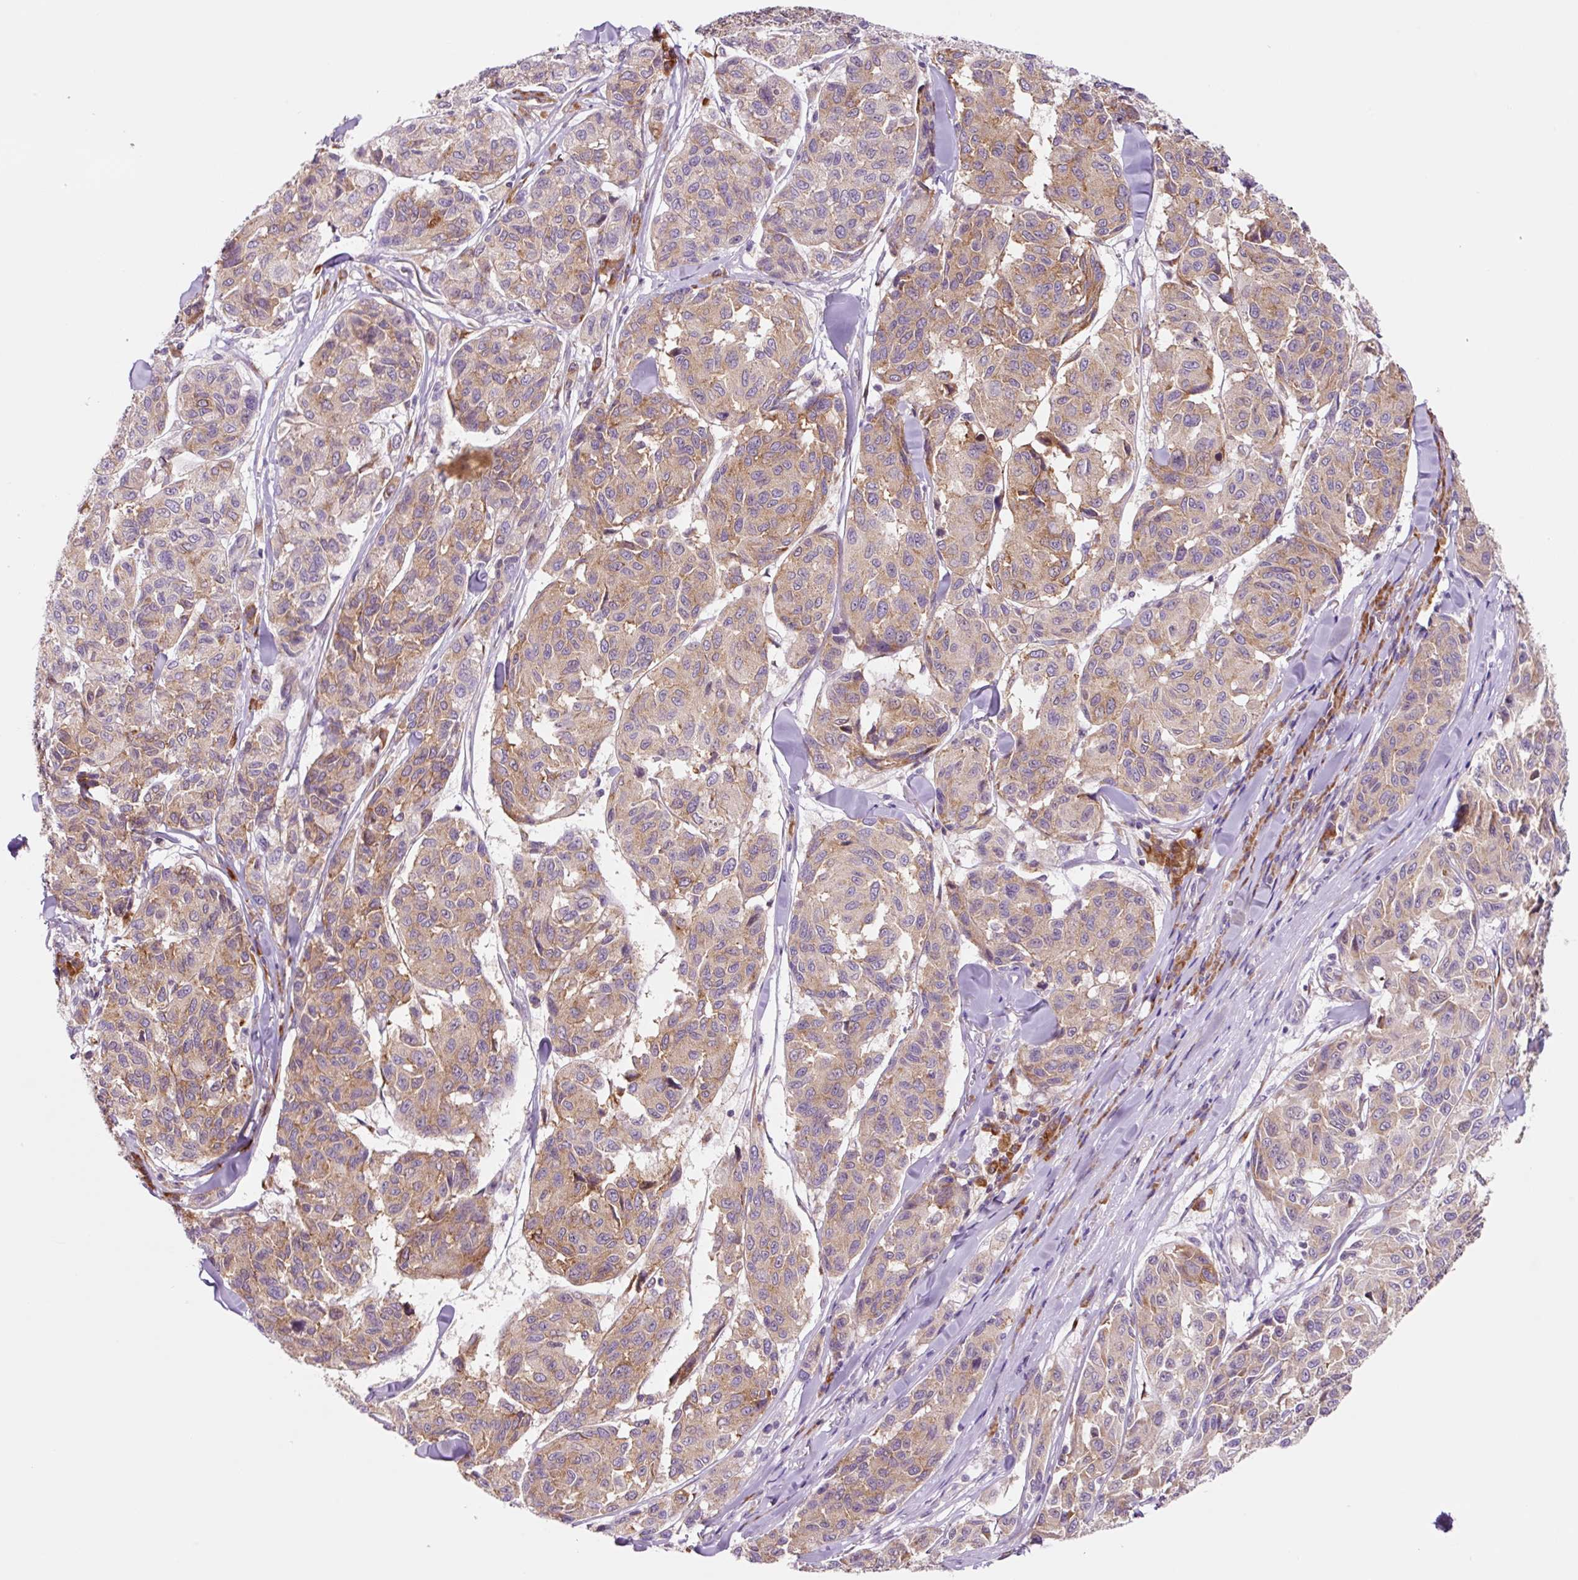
{"staining": {"intensity": "moderate", "quantity": ">75%", "location": "cytoplasmic/membranous"}, "tissue": "melanoma", "cell_type": "Tumor cells", "image_type": "cancer", "snomed": [{"axis": "morphology", "description": "Malignant melanoma, NOS"}, {"axis": "topography", "description": "Skin"}], "caption": "Protein analysis of melanoma tissue exhibits moderate cytoplasmic/membranous expression in approximately >75% of tumor cells. (Stains: DAB (3,3'-diaminobenzidine) in brown, nuclei in blue, Microscopy: brightfield microscopy at high magnification).", "gene": "RPL41", "patient": {"sex": "female", "age": 66}}